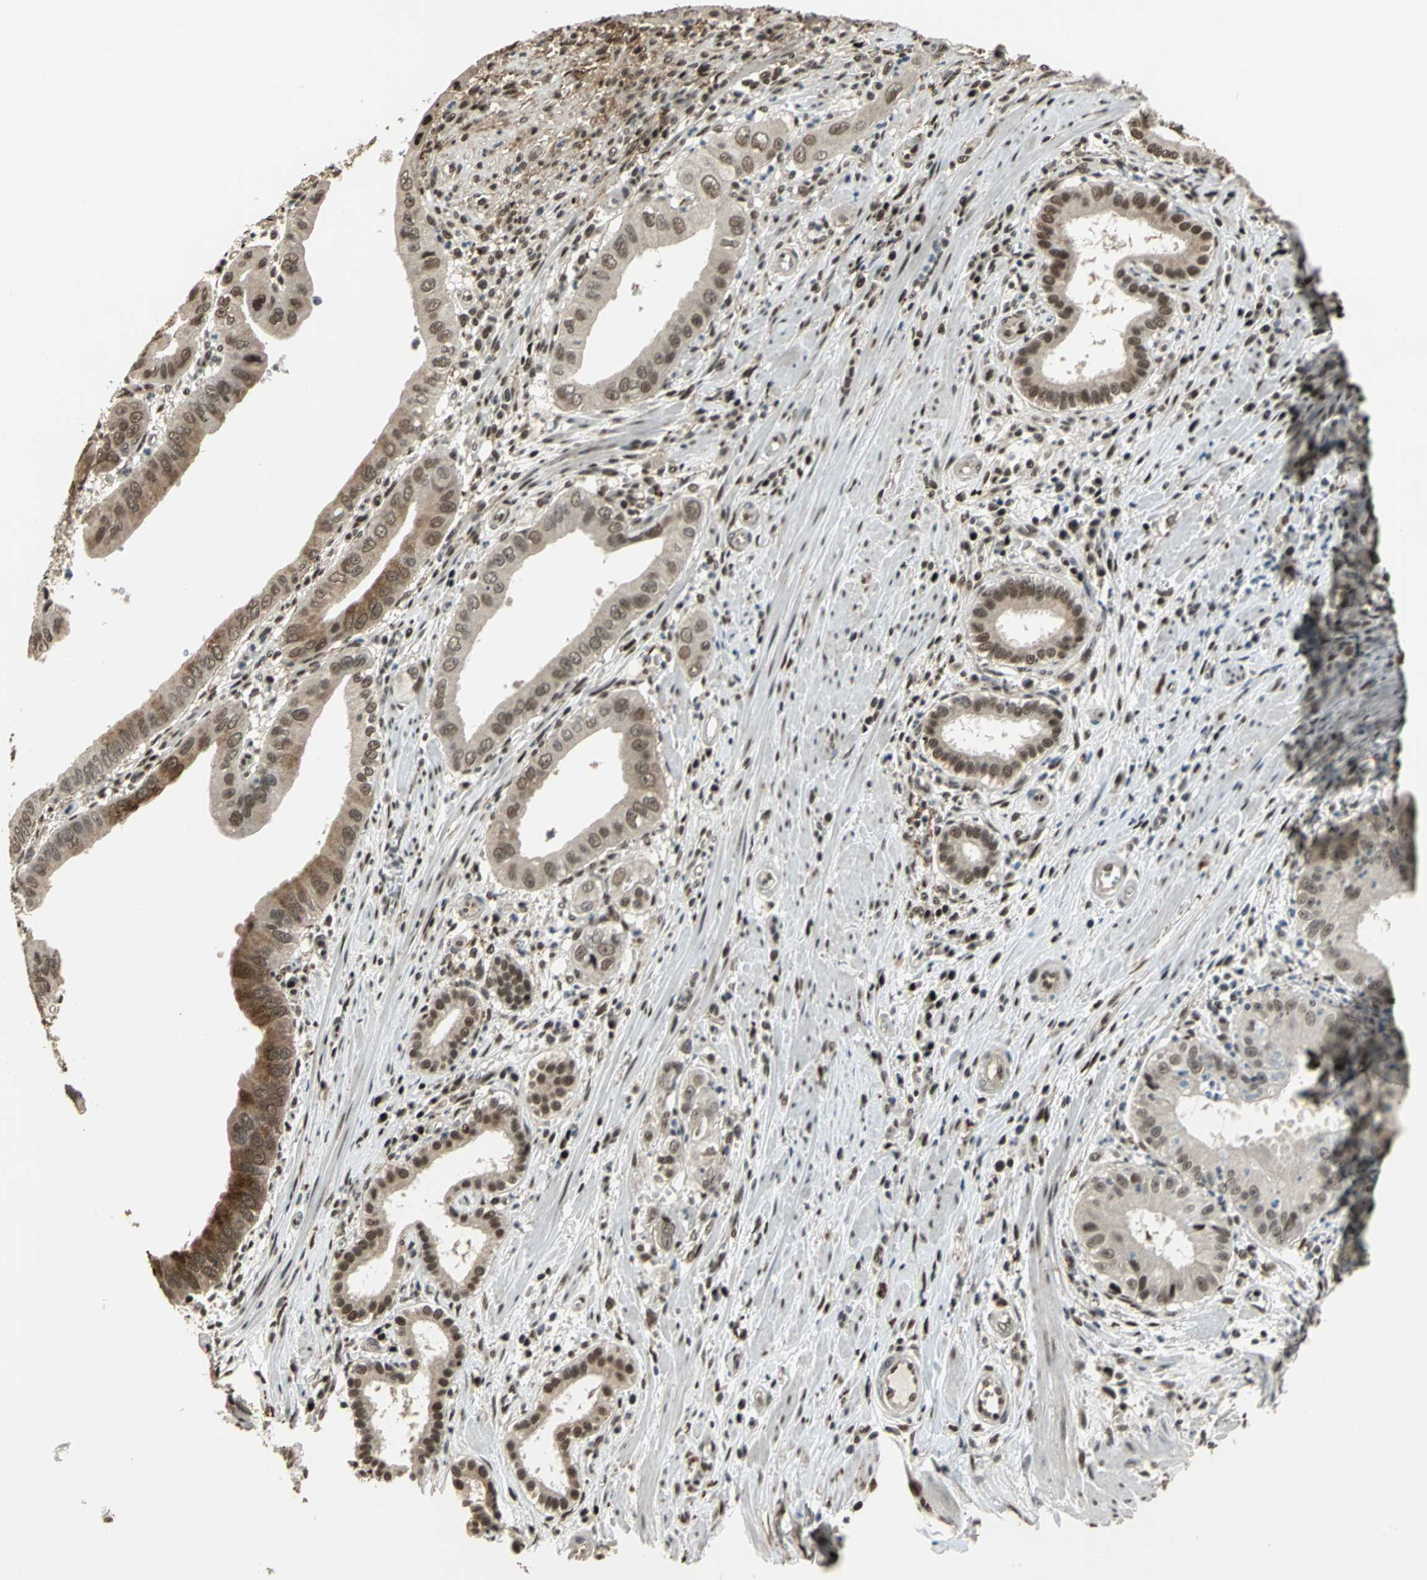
{"staining": {"intensity": "weak", "quantity": "25%-75%", "location": "nuclear"}, "tissue": "pancreatic cancer", "cell_type": "Tumor cells", "image_type": "cancer", "snomed": [{"axis": "morphology", "description": "Normal tissue, NOS"}, {"axis": "topography", "description": "Lymph node"}], "caption": "Protein expression by immunohistochemistry displays weak nuclear positivity in about 25%-75% of tumor cells in pancreatic cancer.", "gene": "MIS18BP1", "patient": {"sex": "male", "age": 50}}